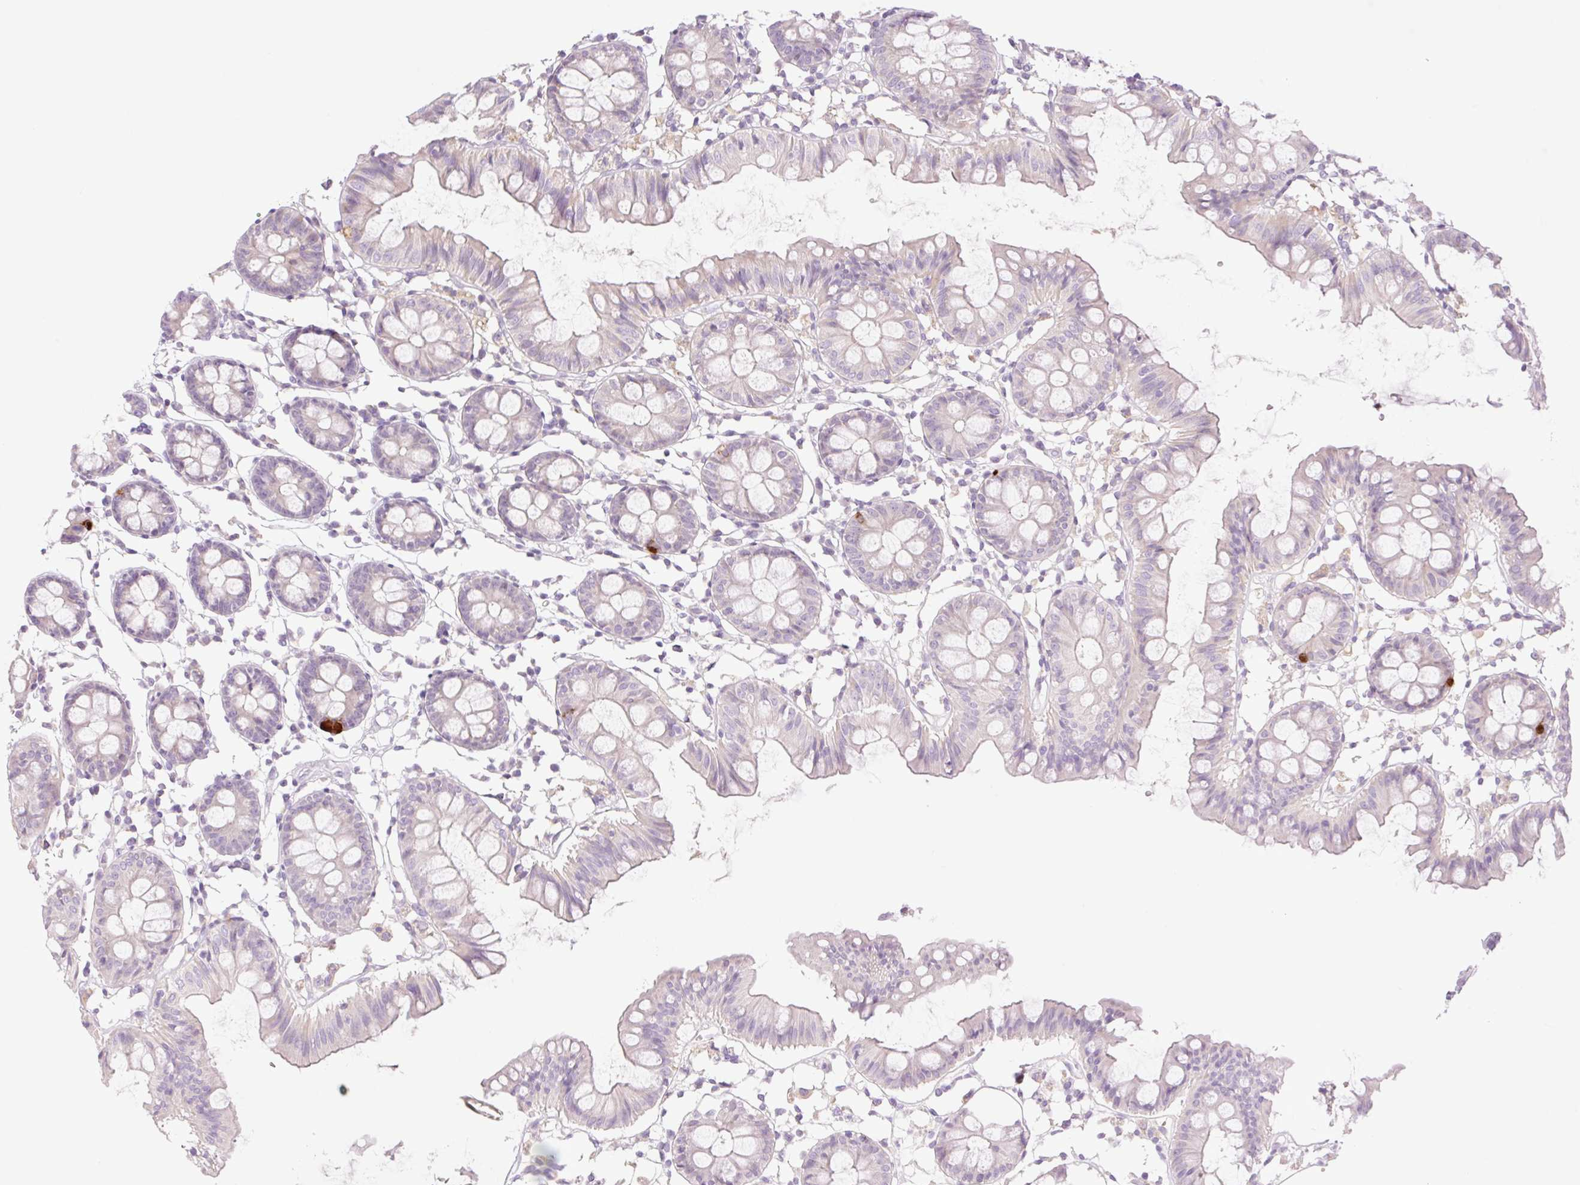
{"staining": {"intensity": "negative", "quantity": "none", "location": "none"}, "tissue": "colon", "cell_type": "Endothelial cells", "image_type": "normal", "snomed": [{"axis": "morphology", "description": "Normal tissue, NOS"}, {"axis": "topography", "description": "Colon"}], "caption": "The histopathology image exhibits no significant staining in endothelial cells of colon. (DAB immunohistochemistry (IHC) with hematoxylin counter stain).", "gene": "TBX15", "patient": {"sex": "female", "age": 84}}